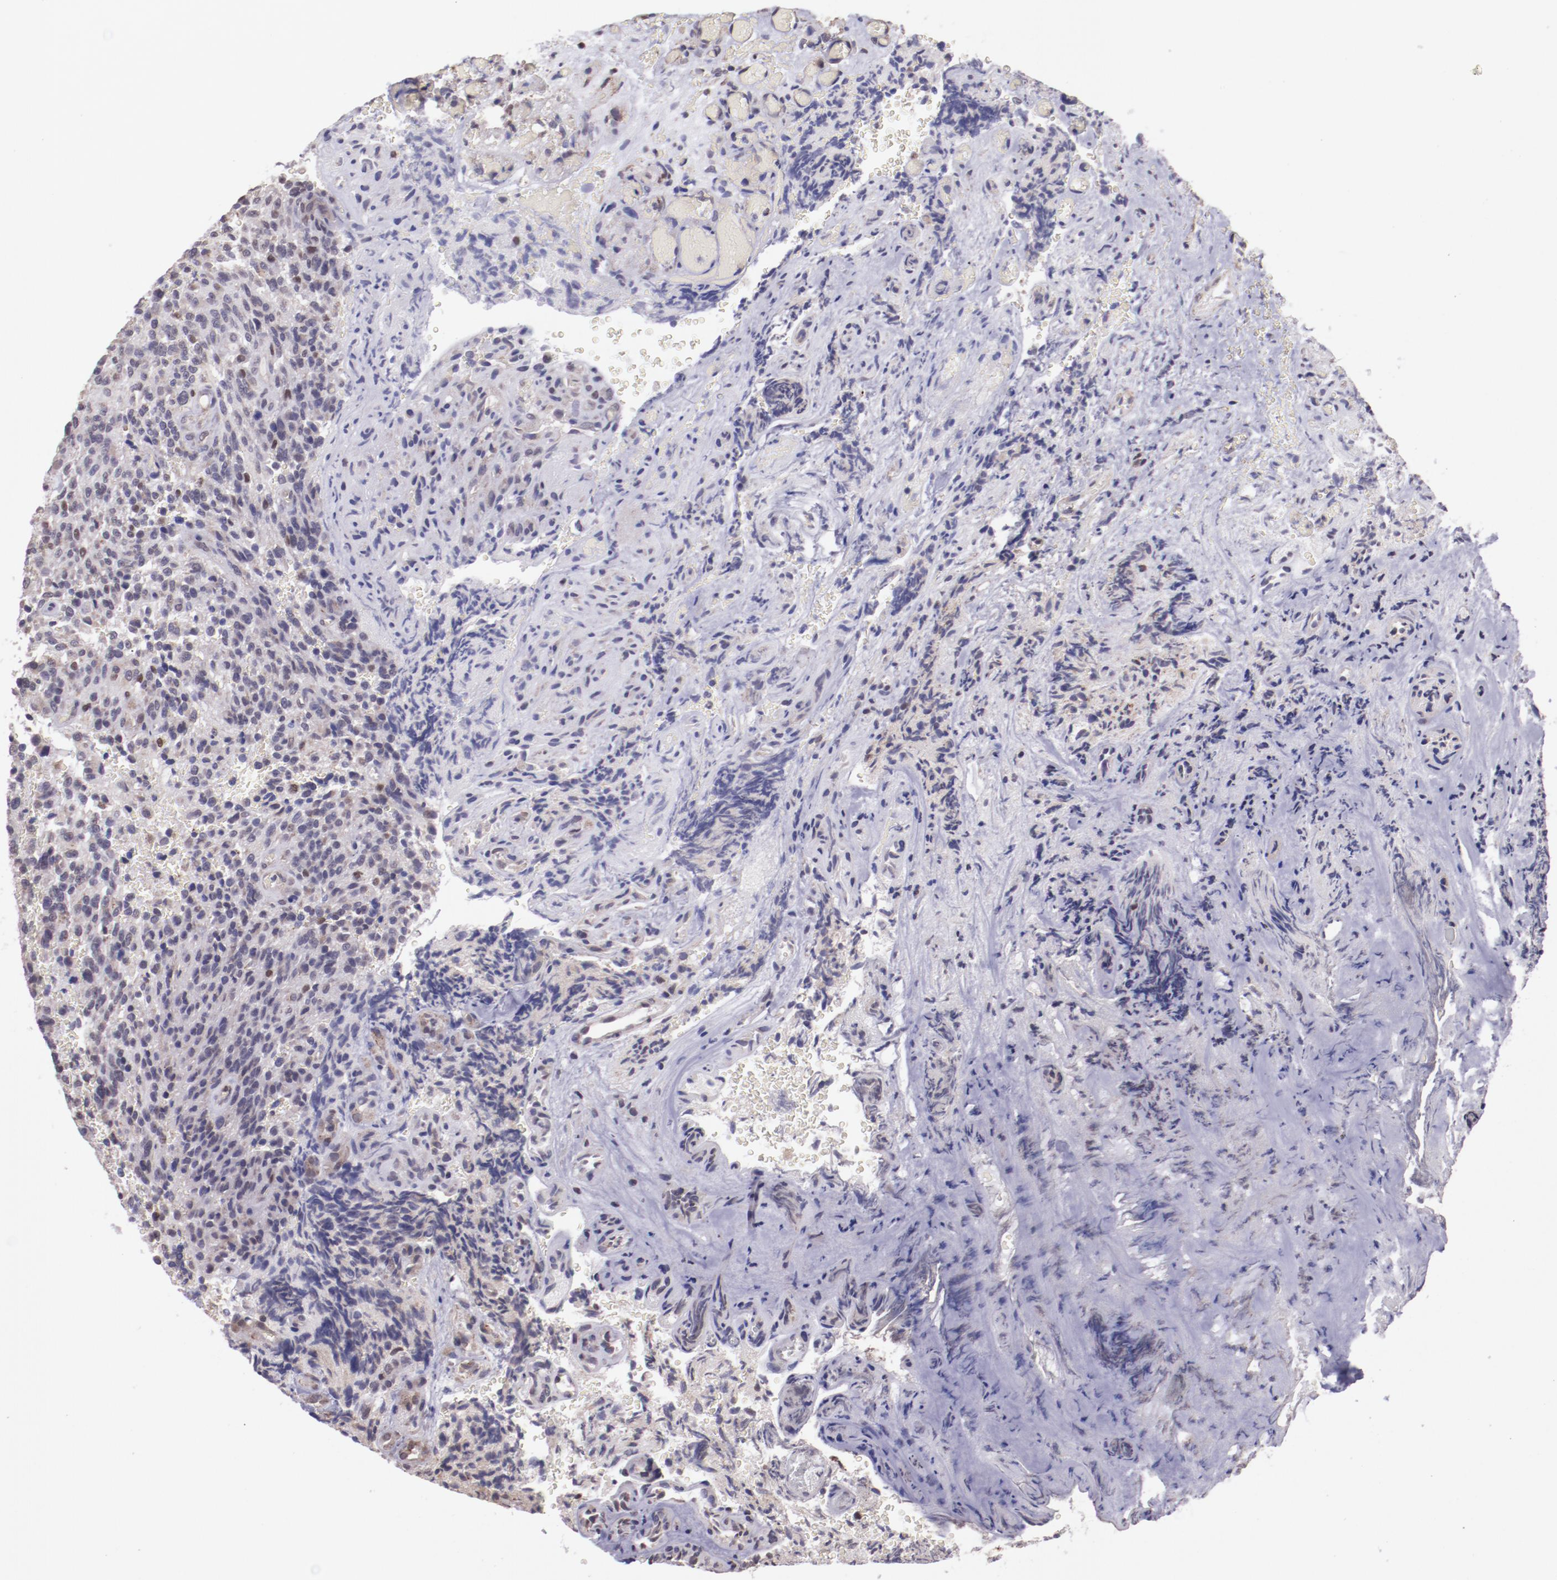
{"staining": {"intensity": "weak", "quantity": "<25%", "location": "cytoplasmic/membranous,nuclear"}, "tissue": "glioma", "cell_type": "Tumor cells", "image_type": "cancer", "snomed": [{"axis": "morphology", "description": "Normal tissue, NOS"}, {"axis": "morphology", "description": "Glioma, malignant, High grade"}, {"axis": "topography", "description": "Cerebral cortex"}], "caption": "A histopathology image of human malignant glioma (high-grade) is negative for staining in tumor cells.", "gene": "ELF1", "patient": {"sex": "male", "age": 56}}